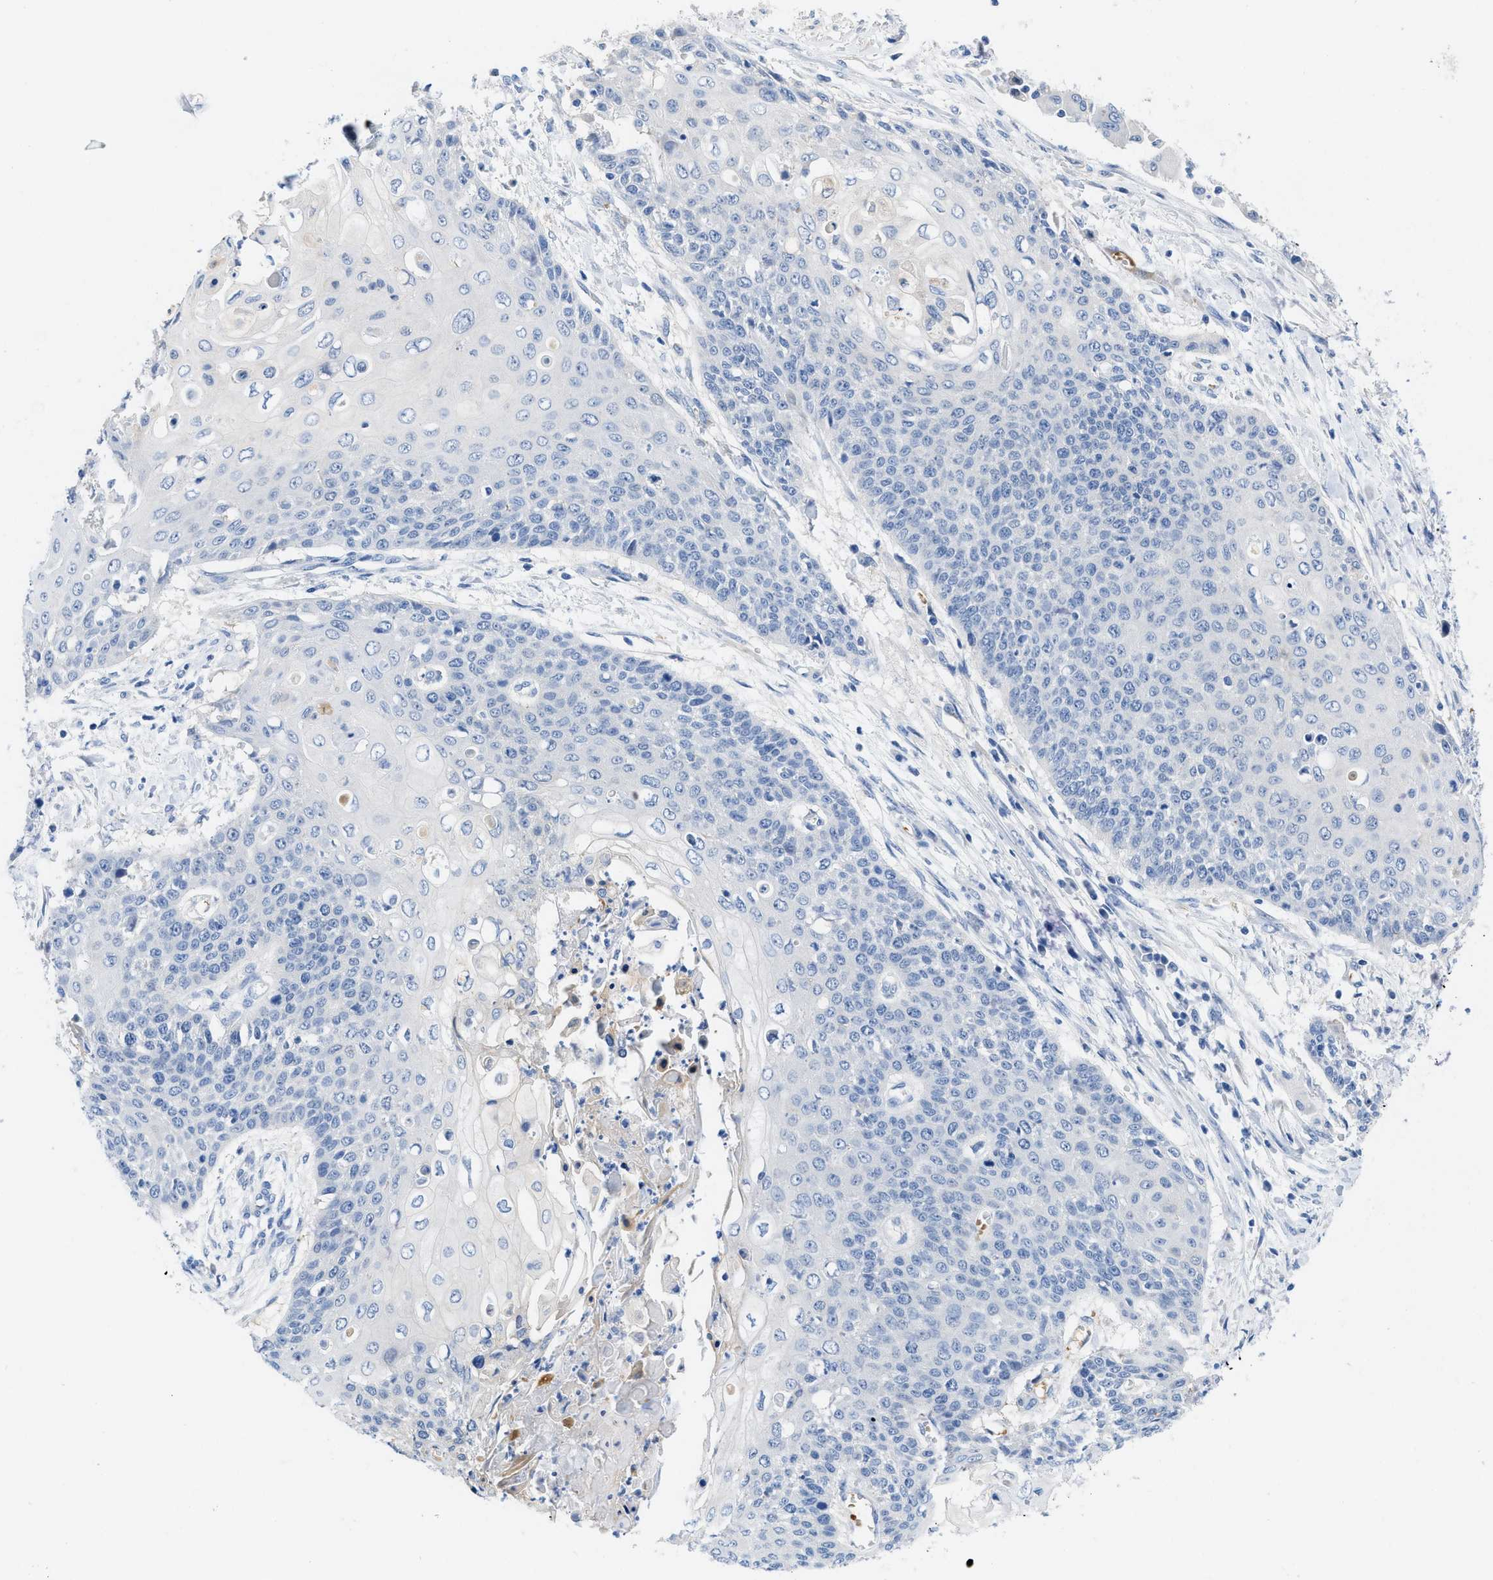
{"staining": {"intensity": "negative", "quantity": "none", "location": "none"}, "tissue": "cervical cancer", "cell_type": "Tumor cells", "image_type": "cancer", "snomed": [{"axis": "morphology", "description": "Squamous cell carcinoma, NOS"}, {"axis": "topography", "description": "Cervix"}], "caption": "The micrograph reveals no significant expression in tumor cells of cervical cancer.", "gene": "BPGM", "patient": {"sex": "female", "age": 39}}